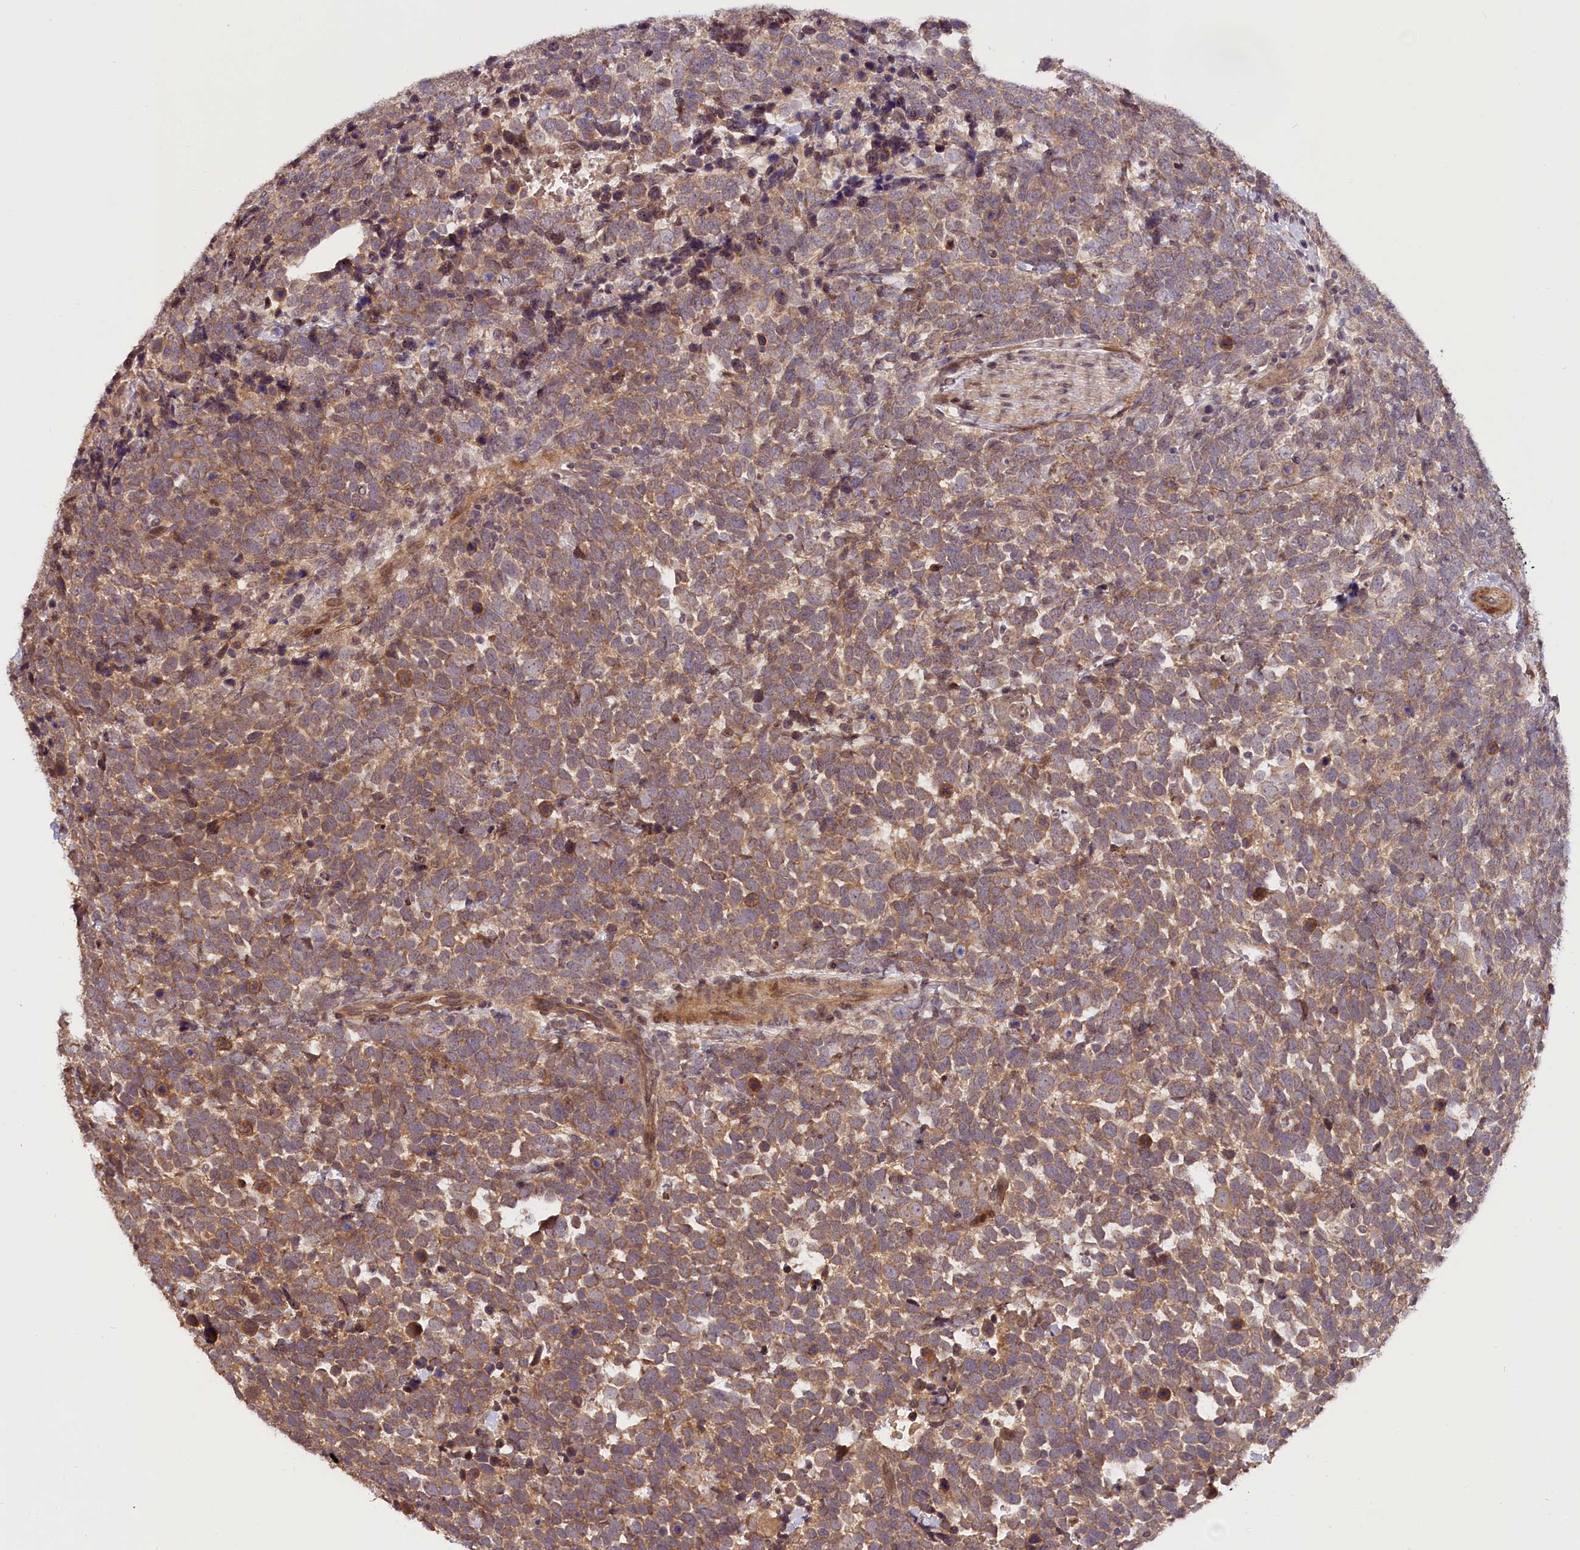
{"staining": {"intensity": "moderate", "quantity": ">75%", "location": "cytoplasmic/membranous"}, "tissue": "urothelial cancer", "cell_type": "Tumor cells", "image_type": "cancer", "snomed": [{"axis": "morphology", "description": "Urothelial carcinoma, High grade"}, {"axis": "topography", "description": "Urinary bladder"}], "caption": "Immunohistochemical staining of urothelial cancer reveals medium levels of moderate cytoplasmic/membranous protein expression in approximately >75% of tumor cells. (Brightfield microscopy of DAB IHC at high magnification).", "gene": "ZNF480", "patient": {"sex": "female", "age": 82}}